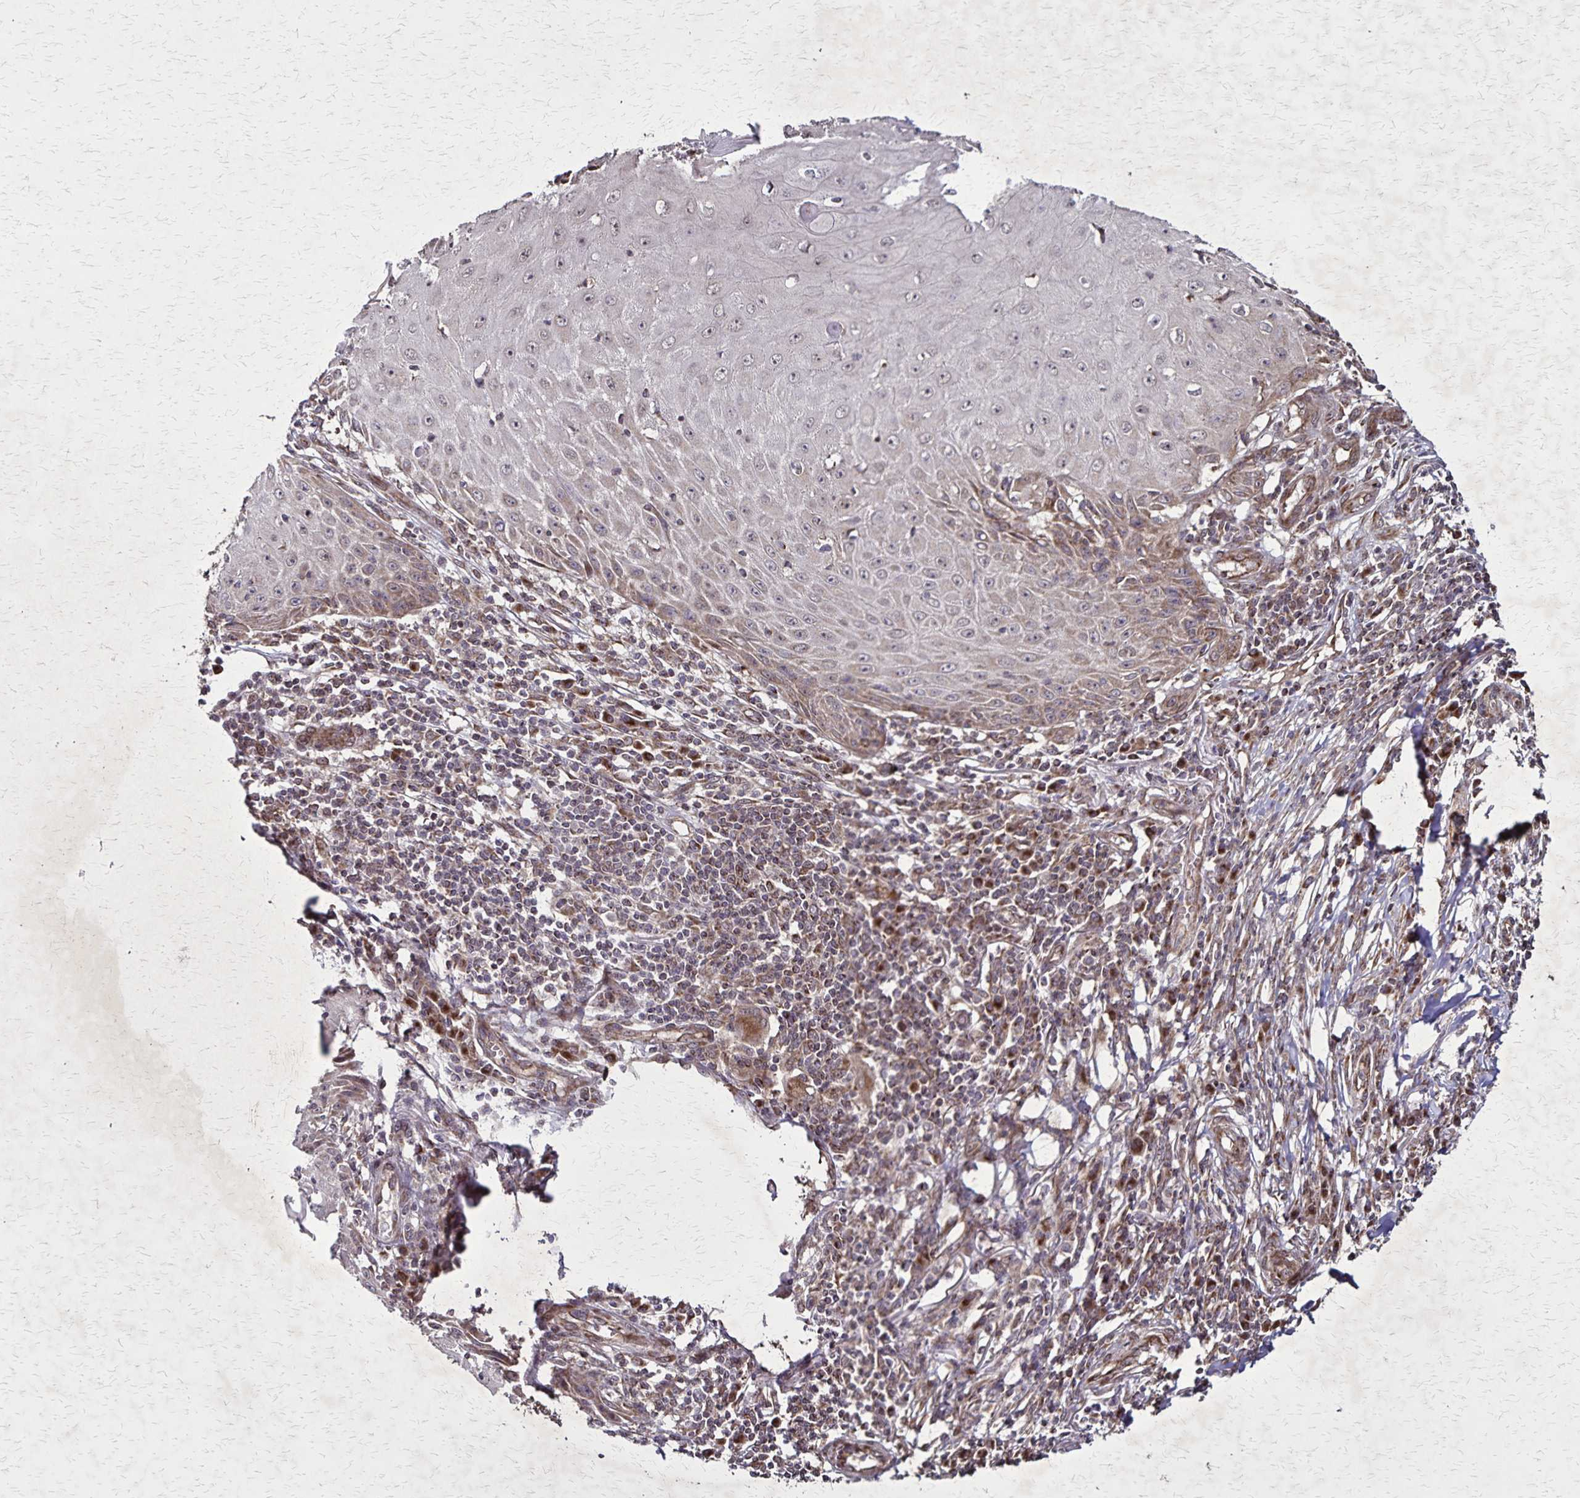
{"staining": {"intensity": "moderate", "quantity": "<25%", "location": "cytoplasmic/membranous"}, "tissue": "skin cancer", "cell_type": "Tumor cells", "image_type": "cancer", "snomed": [{"axis": "morphology", "description": "Squamous cell carcinoma, NOS"}, {"axis": "topography", "description": "Skin"}], "caption": "Skin cancer stained for a protein shows moderate cytoplasmic/membranous positivity in tumor cells.", "gene": "NFS1", "patient": {"sex": "female", "age": 73}}